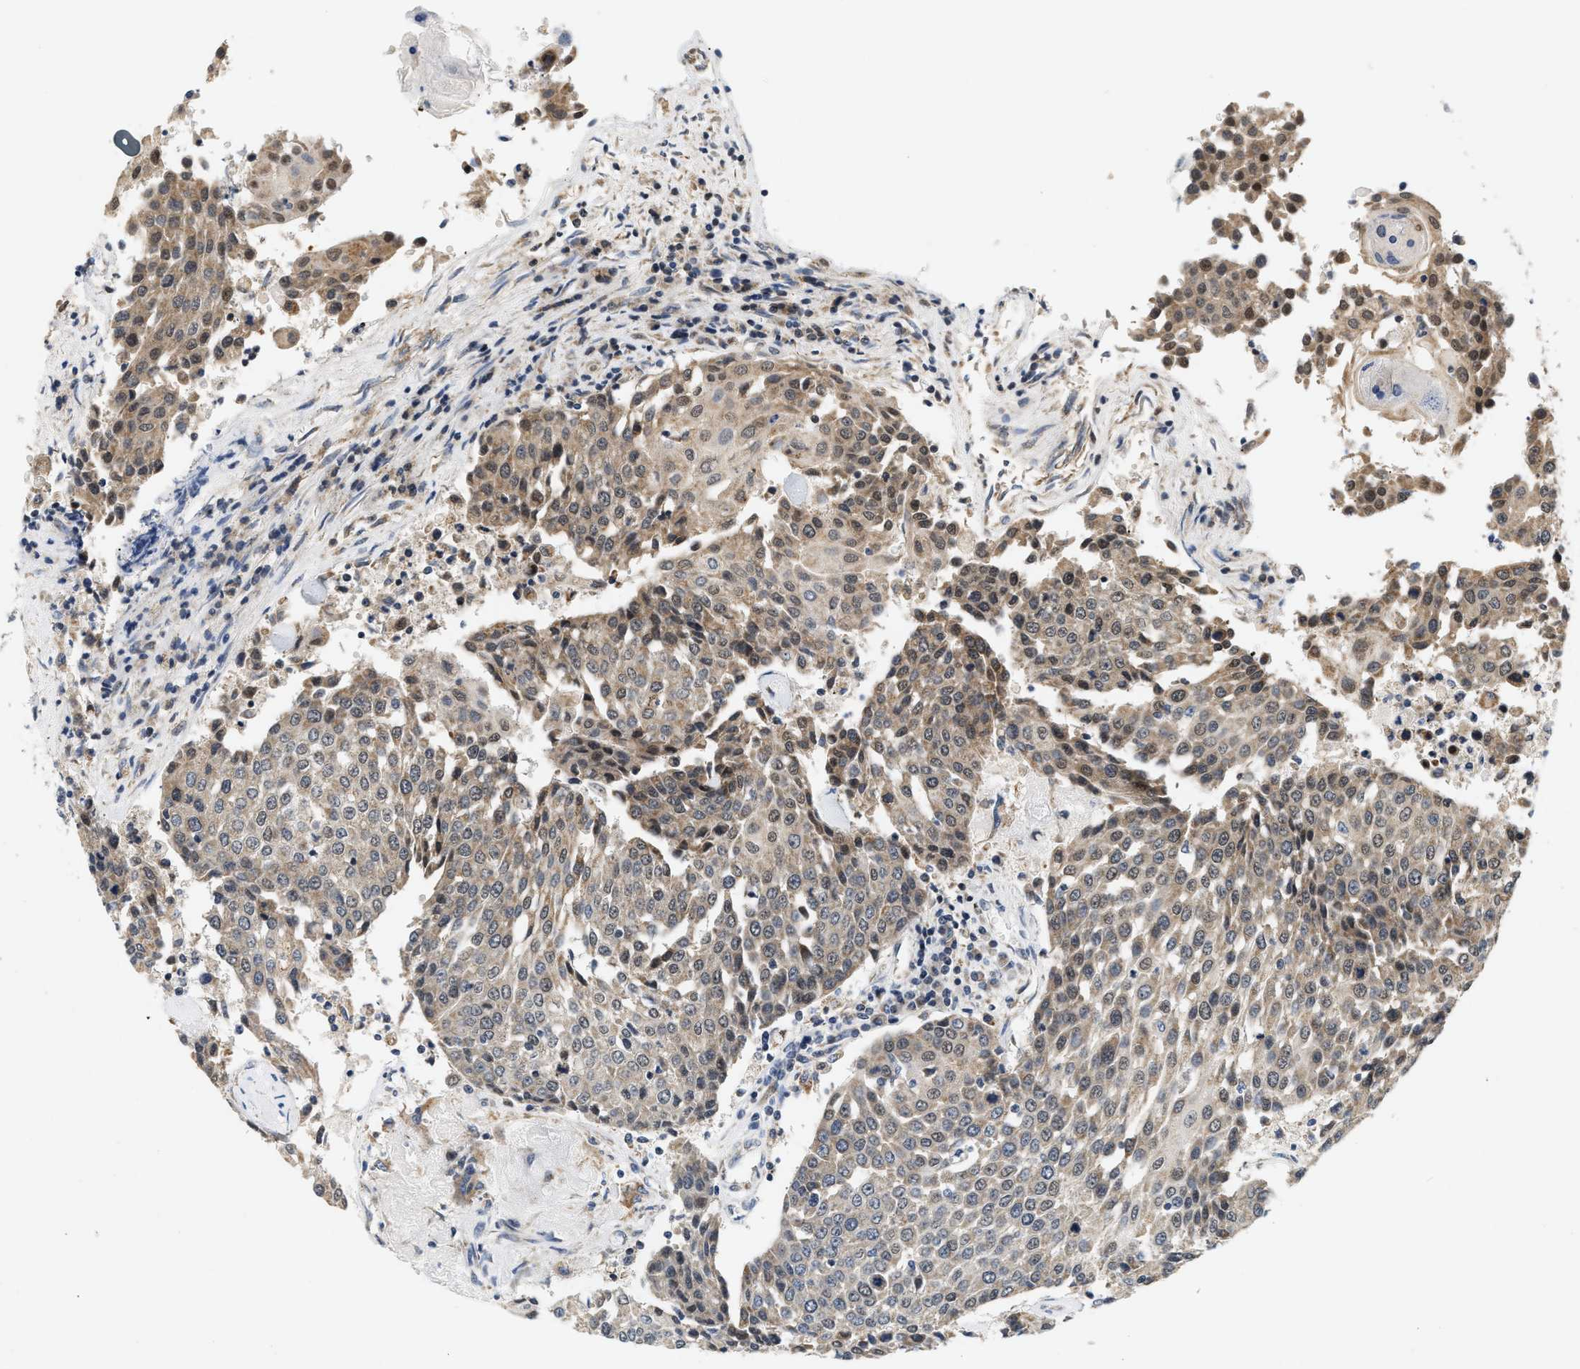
{"staining": {"intensity": "weak", "quantity": "25%-75%", "location": "cytoplasmic/membranous"}, "tissue": "urothelial cancer", "cell_type": "Tumor cells", "image_type": "cancer", "snomed": [{"axis": "morphology", "description": "Urothelial carcinoma, High grade"}, {"axis": "topography", "description": "Urinary bladder"}], "caption": "Immunohistochemistry (IHC) of human urothelial cancer reveals low levels of weak cytoplasmic/membranous expression in about 25%-75% of tumor cells.", "gene": "GIGYF1", "patient": {"sex": "female", "age": 85}}